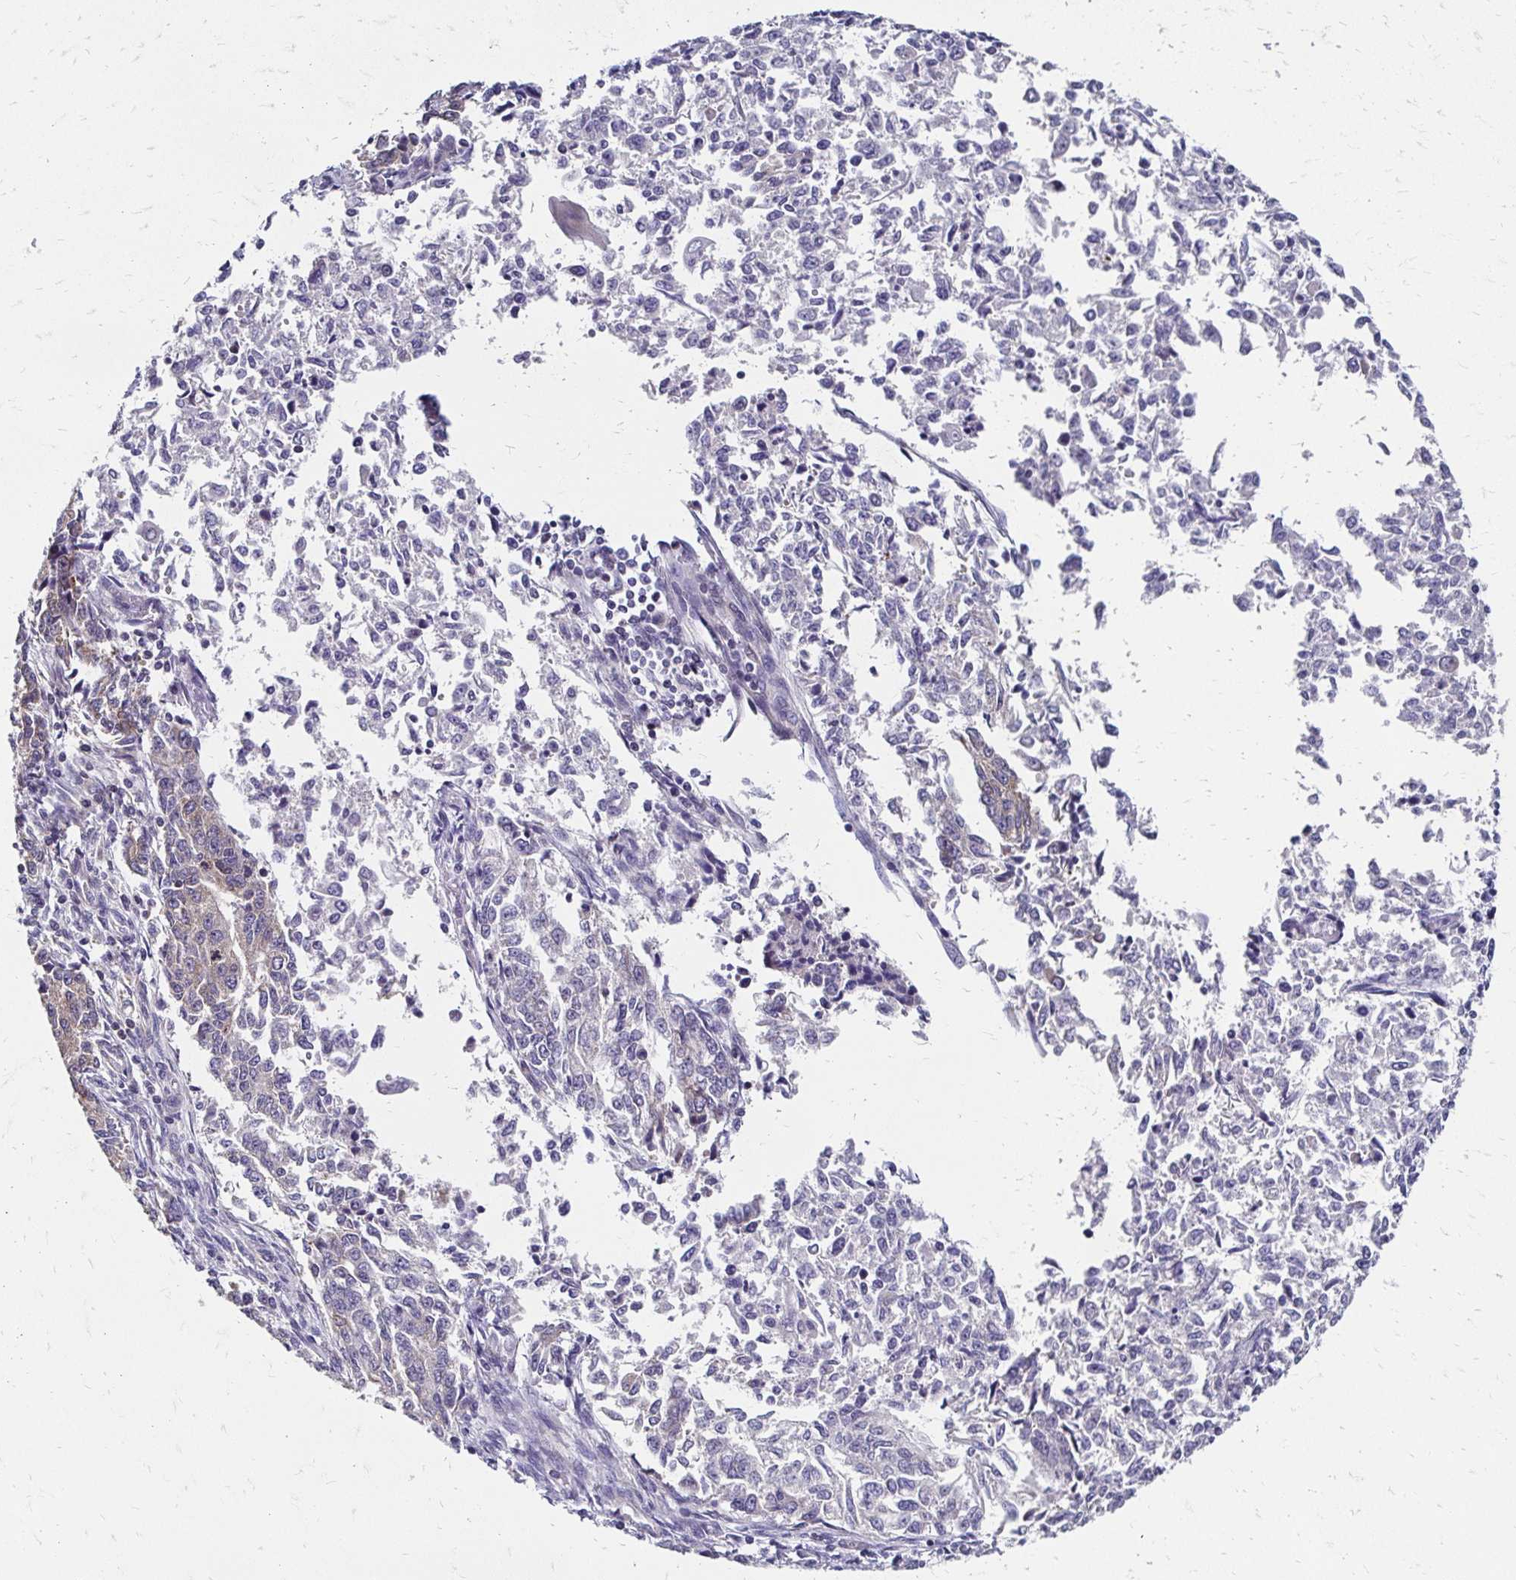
{"staining": {"intensity": "weak", "quantity": "25%-75%", "location": "cytoplasmic/membranous"}, "tissue": "endometrial cancer", "cell_type": "Tumor cells", "image_type": "cancer", "snomed": [{"axis": "morphology", "description": "Adenocarcinoma, NOS"}, {"axis": "topography", "description": "Endometrium"}], "caption": "A high-resolution micrograph shows IHC staining of adenocarcinoma (endometrial), which reveals weak cytoplasmic/membranous staining in approximately 25%-75% of tumor cells.", "gene": "CBX7", "patient": {"sex": "female", "age": 50}}